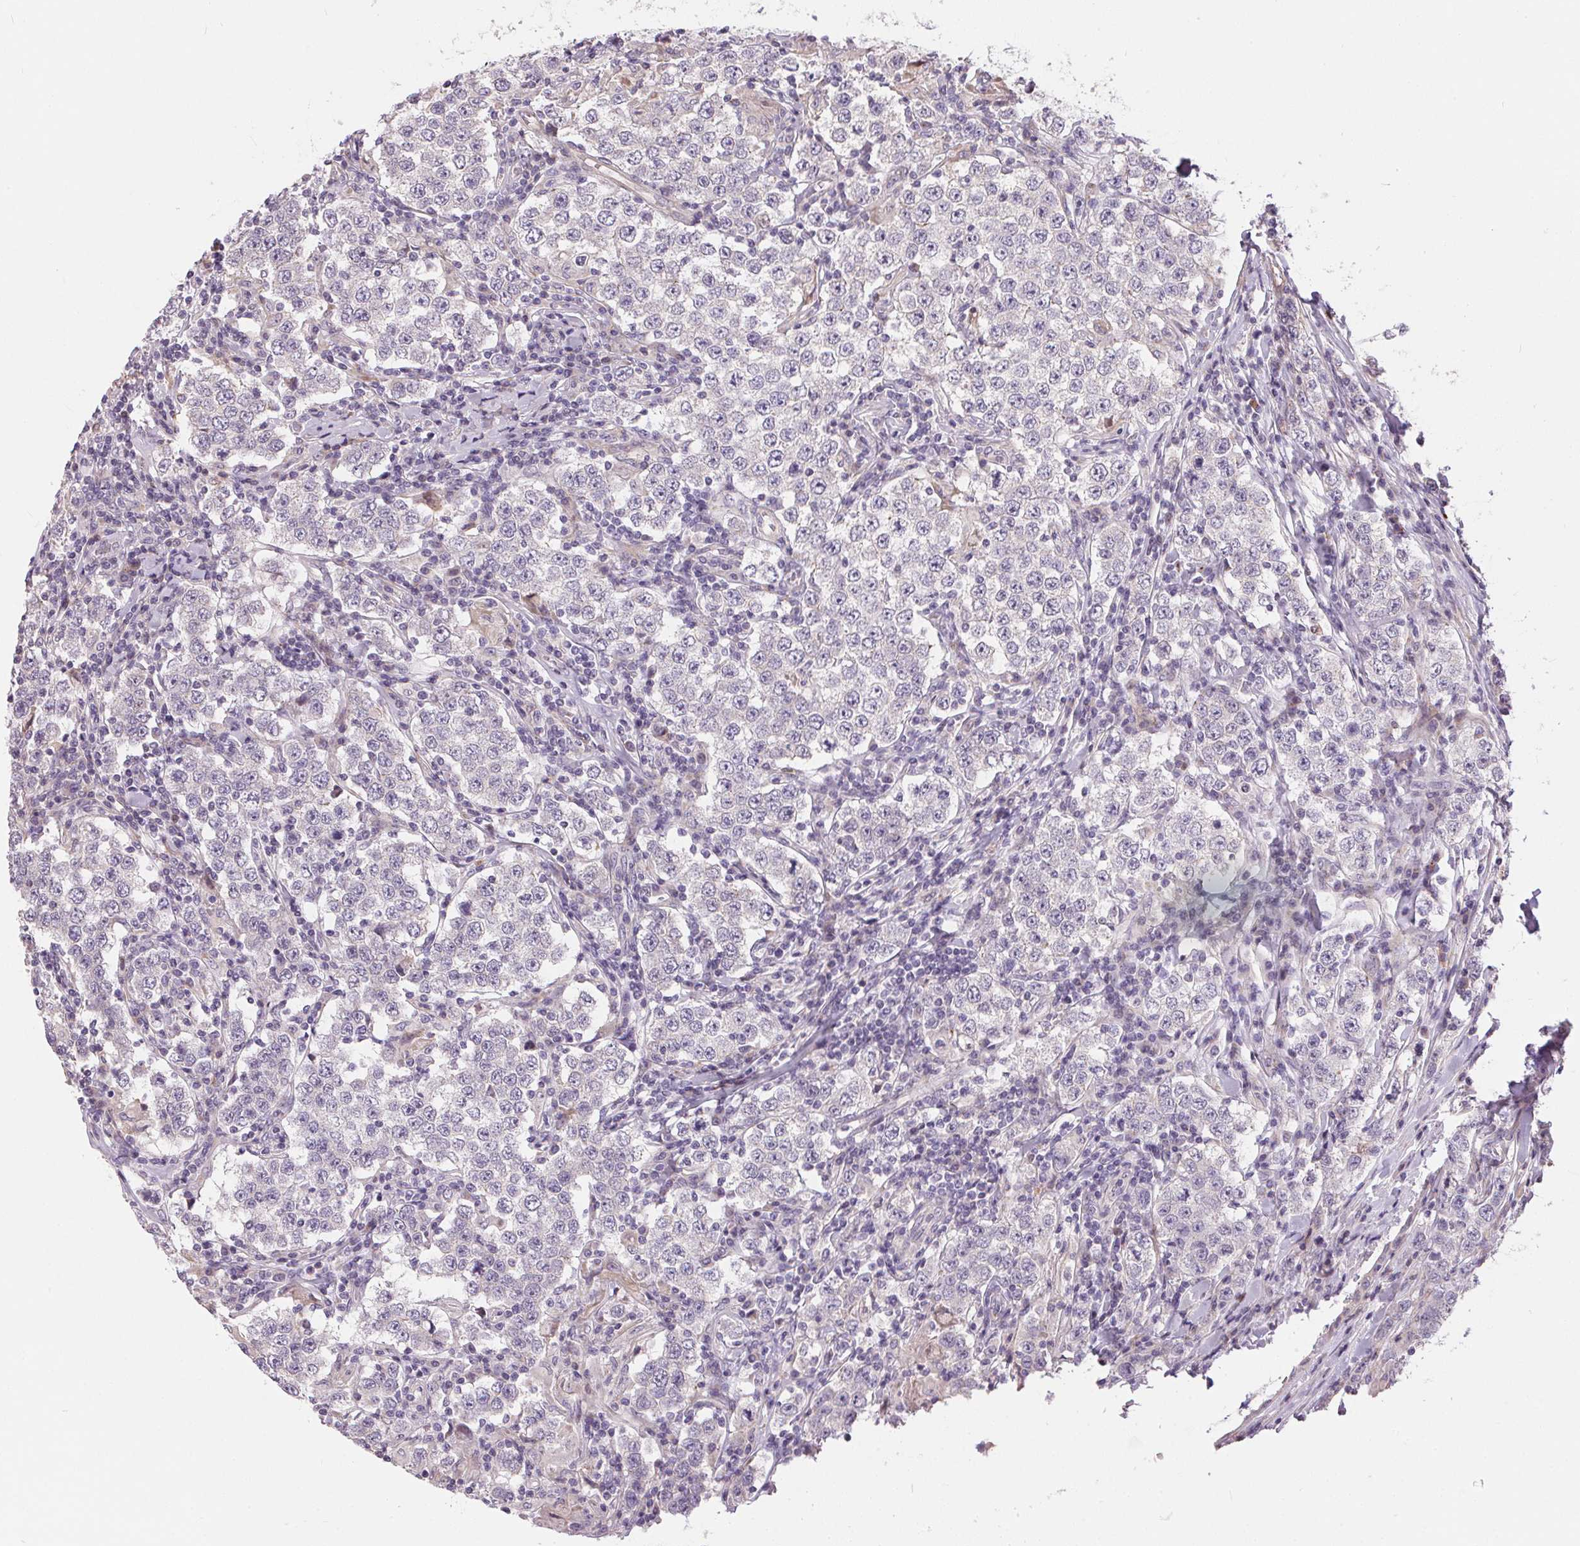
{"staining": {"intensity": "negative", "quantity": "none", "location": "none"}, "tissue": "testis cancer", "cell_type": "Tumor cells", "image_type": "cancer", "snomed": [{"axis": "morphology", "description": "Seminoma, NOS"}, {"axis": "morphology", "description": "Carcinoma, Embryonal, NOS"}, {"axis": "topography", "description": "Testis"}], "caption": "Embryonal carcinoma (testis) was stained to show a protein in brown. There is no significant expression in tumor cells.", "gene": "UNC13B", "patient": {"sex": "male", "age": 41}}